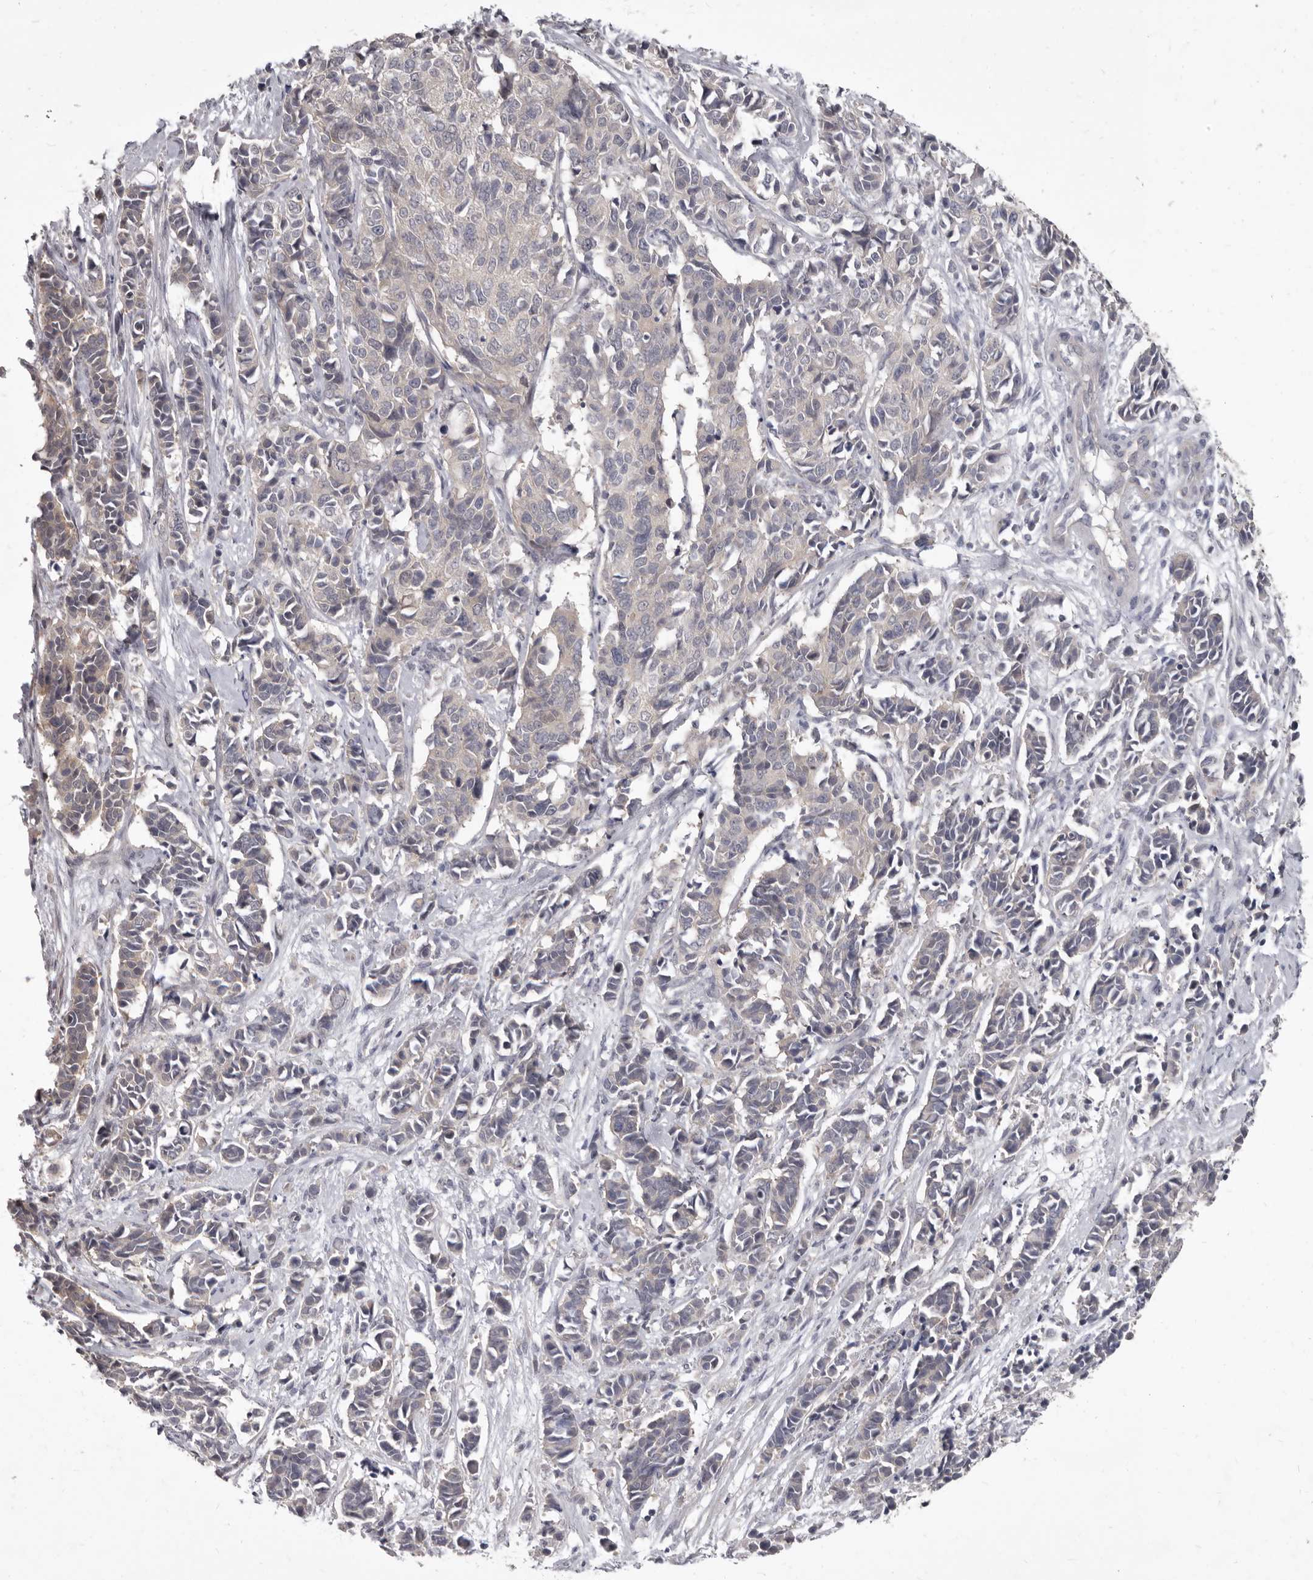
{"staining": {"intensity": "weak", "quantity": "<25%", "location": "cytoplasmic/membranous"}, "tissue": "cervical cancer", "cell_type": "Tumor cells", "image_type": "cancer", "snomed": [{"axis": "morphology", "description": "Normal tissue, NOS"}, {"axis": "morphology", "description": "Squamous cell carcinoma, NOS"}, {"axis": "topography", "description": "Cervix"}], "caption": "A photomicrograph of cervical cancer (squamous cell carcinoma) stained for a protein reveals no brown staining in tumor cells.", "gene": "GSK3B", "patient": {"sex": "female", "age": 35}}